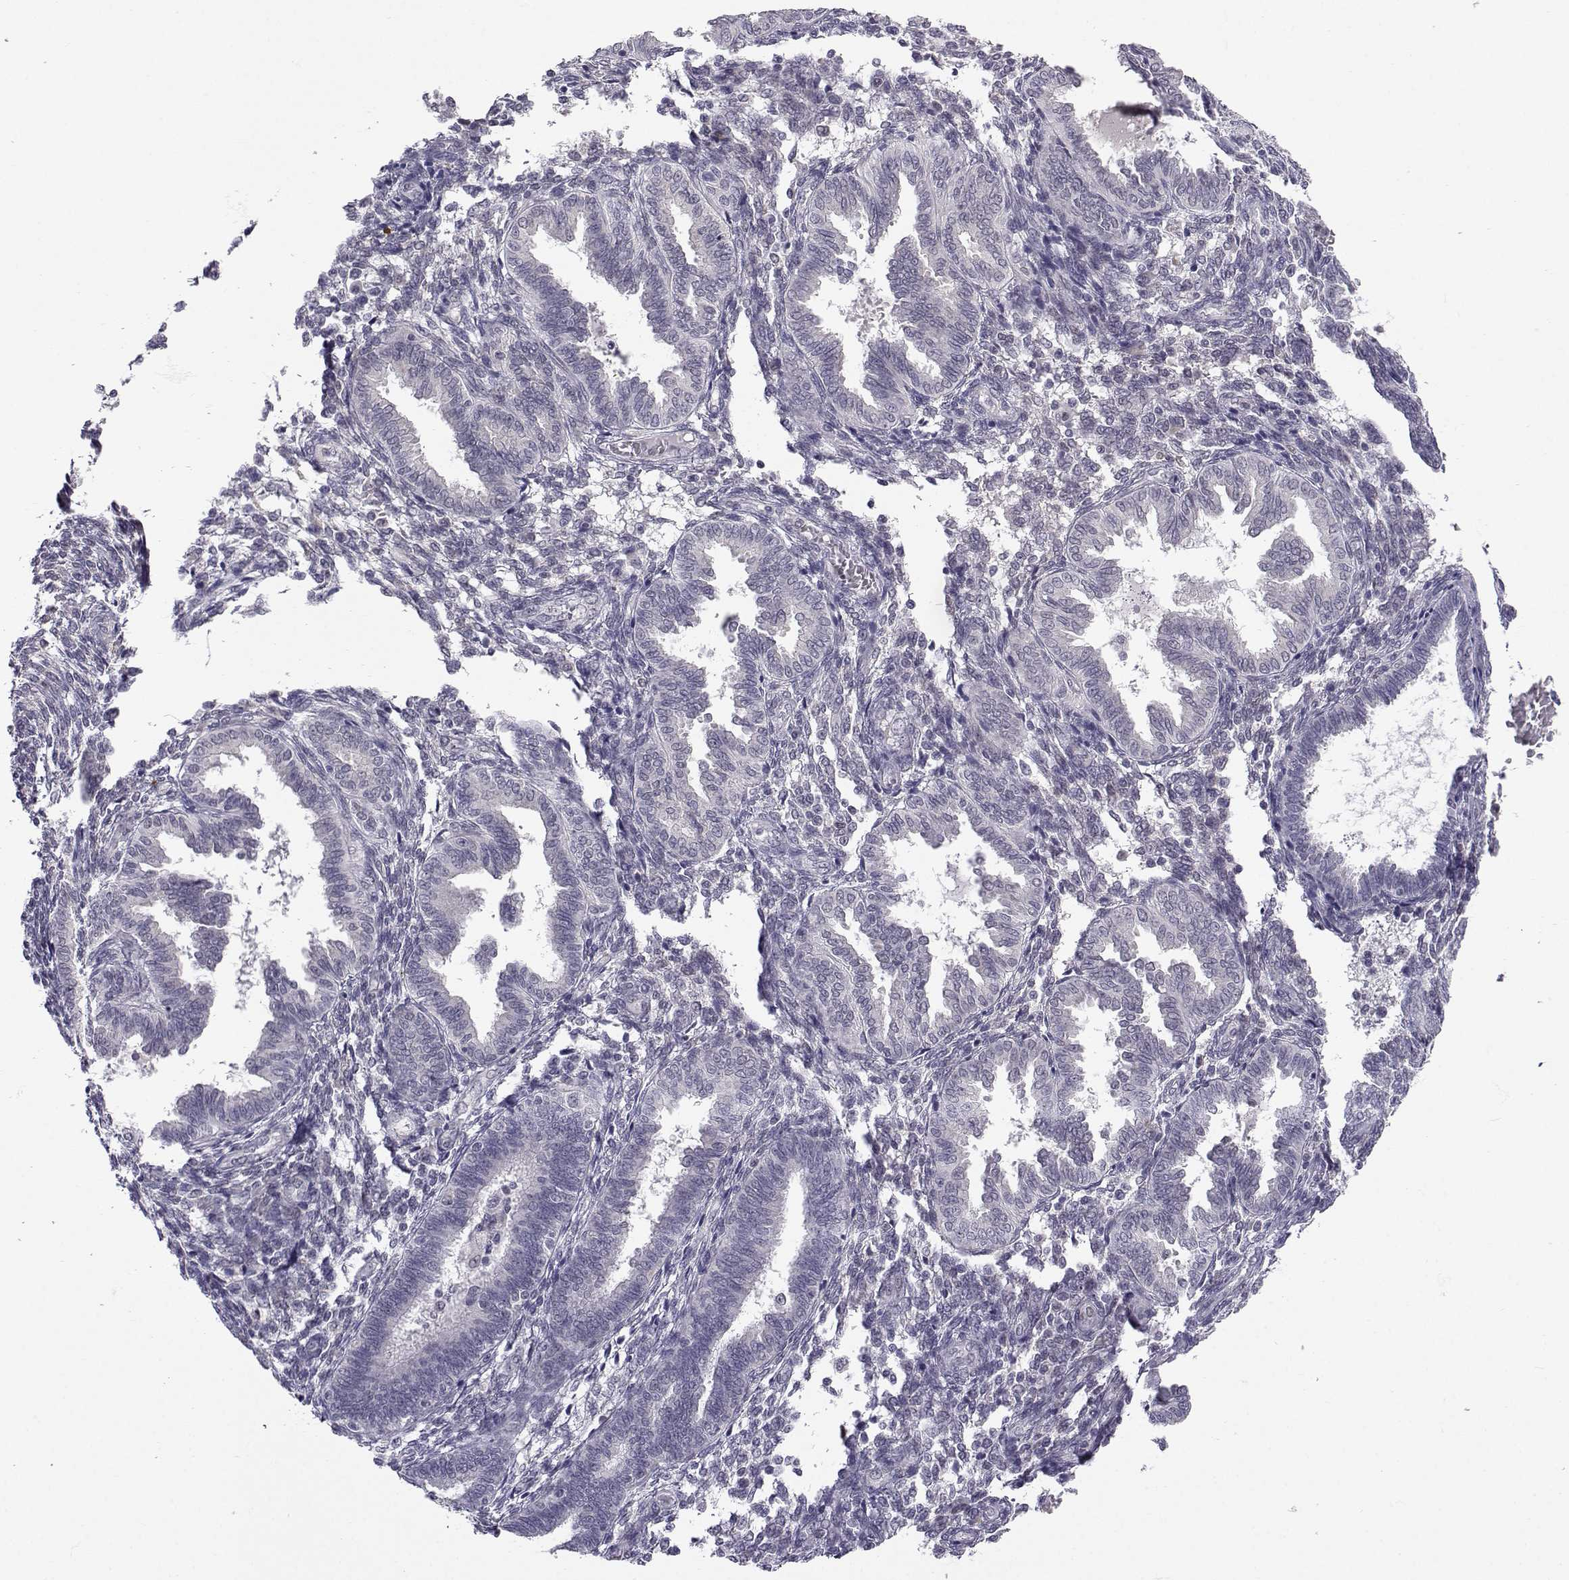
{"staining": {"intensity": "negative", "quantity": "none", "location": "none"}, "tissue": "endometrium", "cell_type": "Cells in endometrial stroma", "image_type": "normal", "snomed": [{"axis": "morphology", "description": "Normal tissue, NOS"}, {"axis": "topography", "description": "Endometrium"}], "caption": "A high-resolution histopathology image shows immunohistochemistry (IHC) staining of unremarkable endometrium, which demonstrates no significant positivity in cells in endometrial stroma.", "gene": "SLC6A3", "patient": {"sex": "female", "age": 42}}